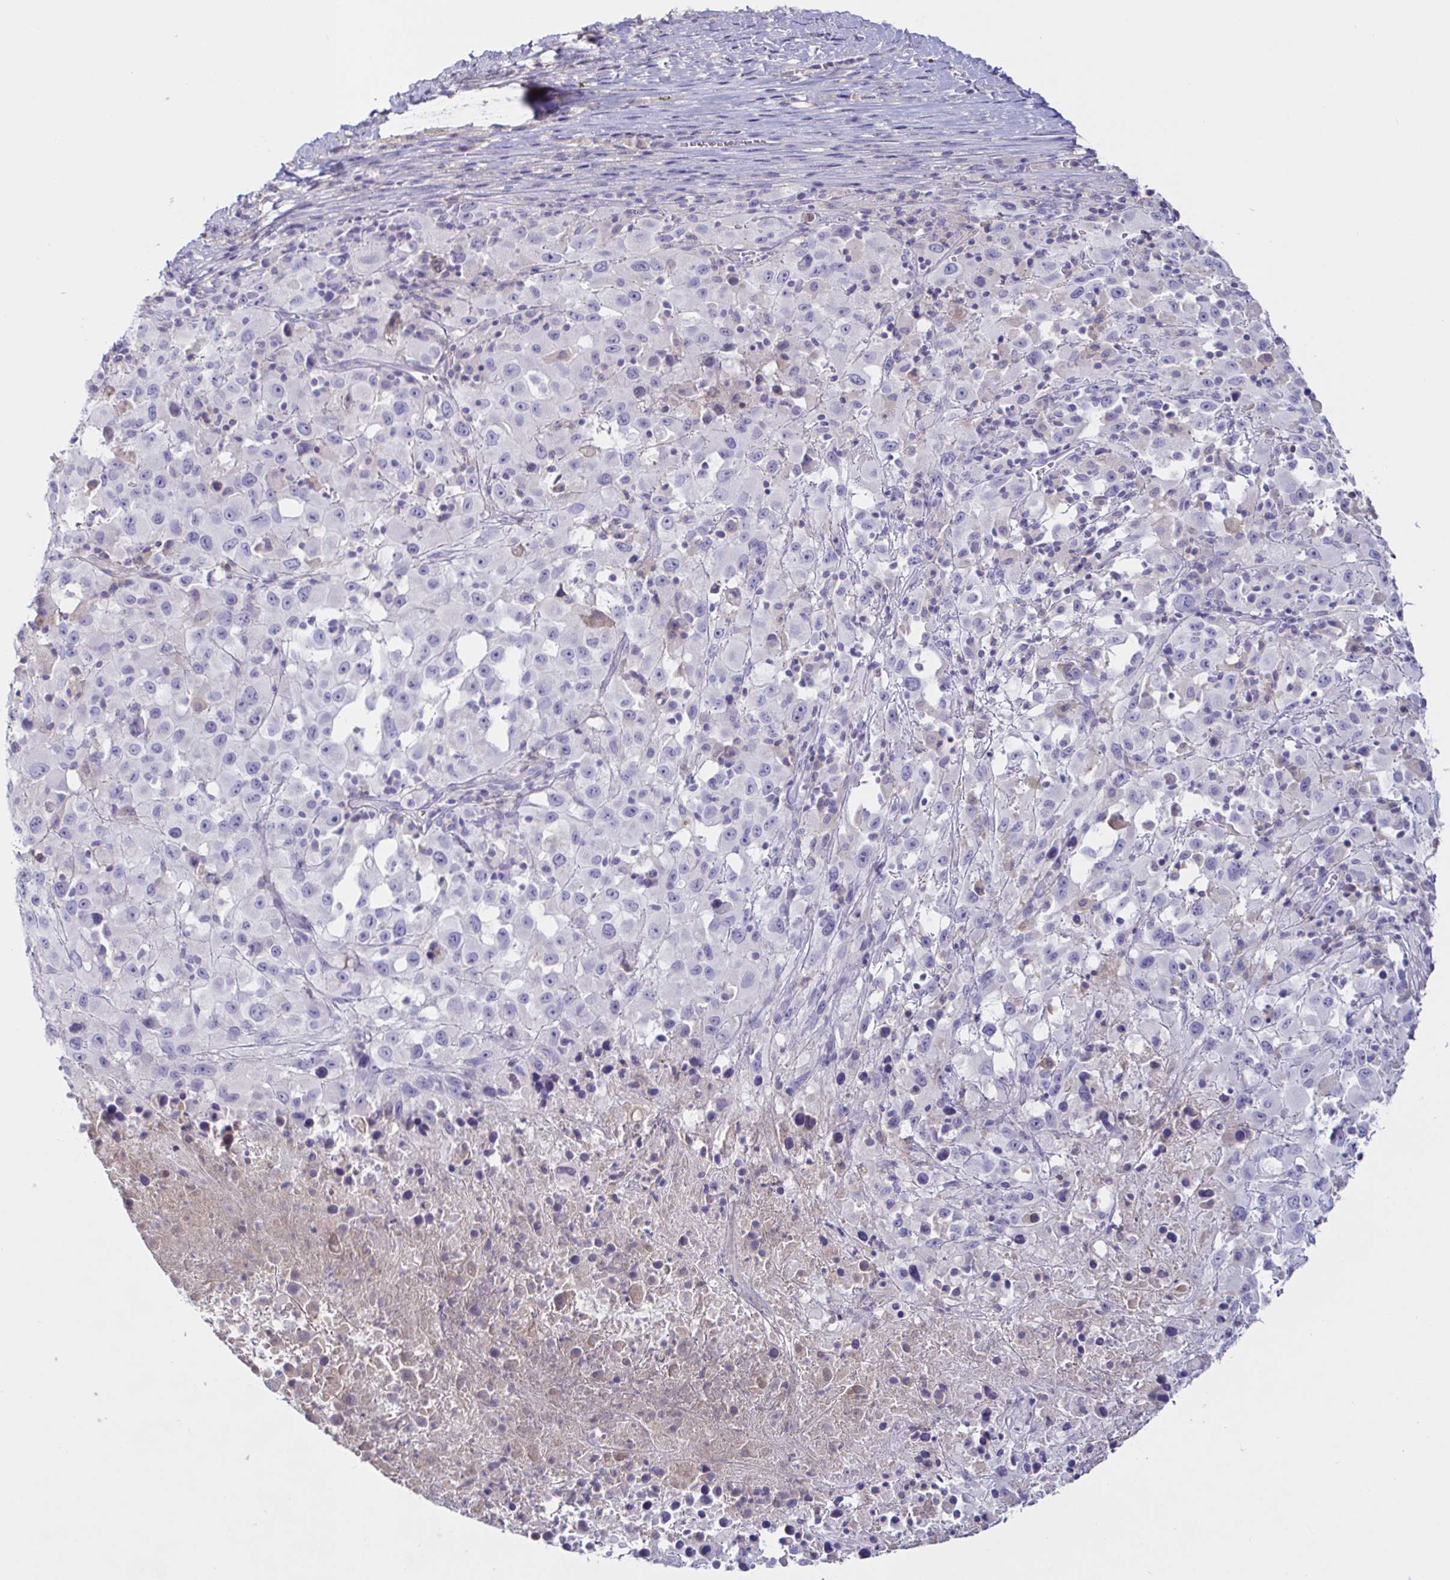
{"staining": {"intensity": "negative", "quantity": "none", "location": "none"}, "tissue": "melanoma", "cell_type": "Tumor cells", "image_type": "cancer", "snomed": [{"axis": "morphology", "description": "Malignant melanoma, Metastatic site"}, {"axis": "topography", "description": "Soft tissue"}], "caption": "High magnification brightfield microscopy of malignant melanoma (metastatic site) stained with DAB (3,3'-diaminobenzidine) (brown) and counterstained with hematoxylin (blue): tumor cells show no significant positivity.", "gene": "SAA4", "patient": {"sex": "male", "age": 50}}